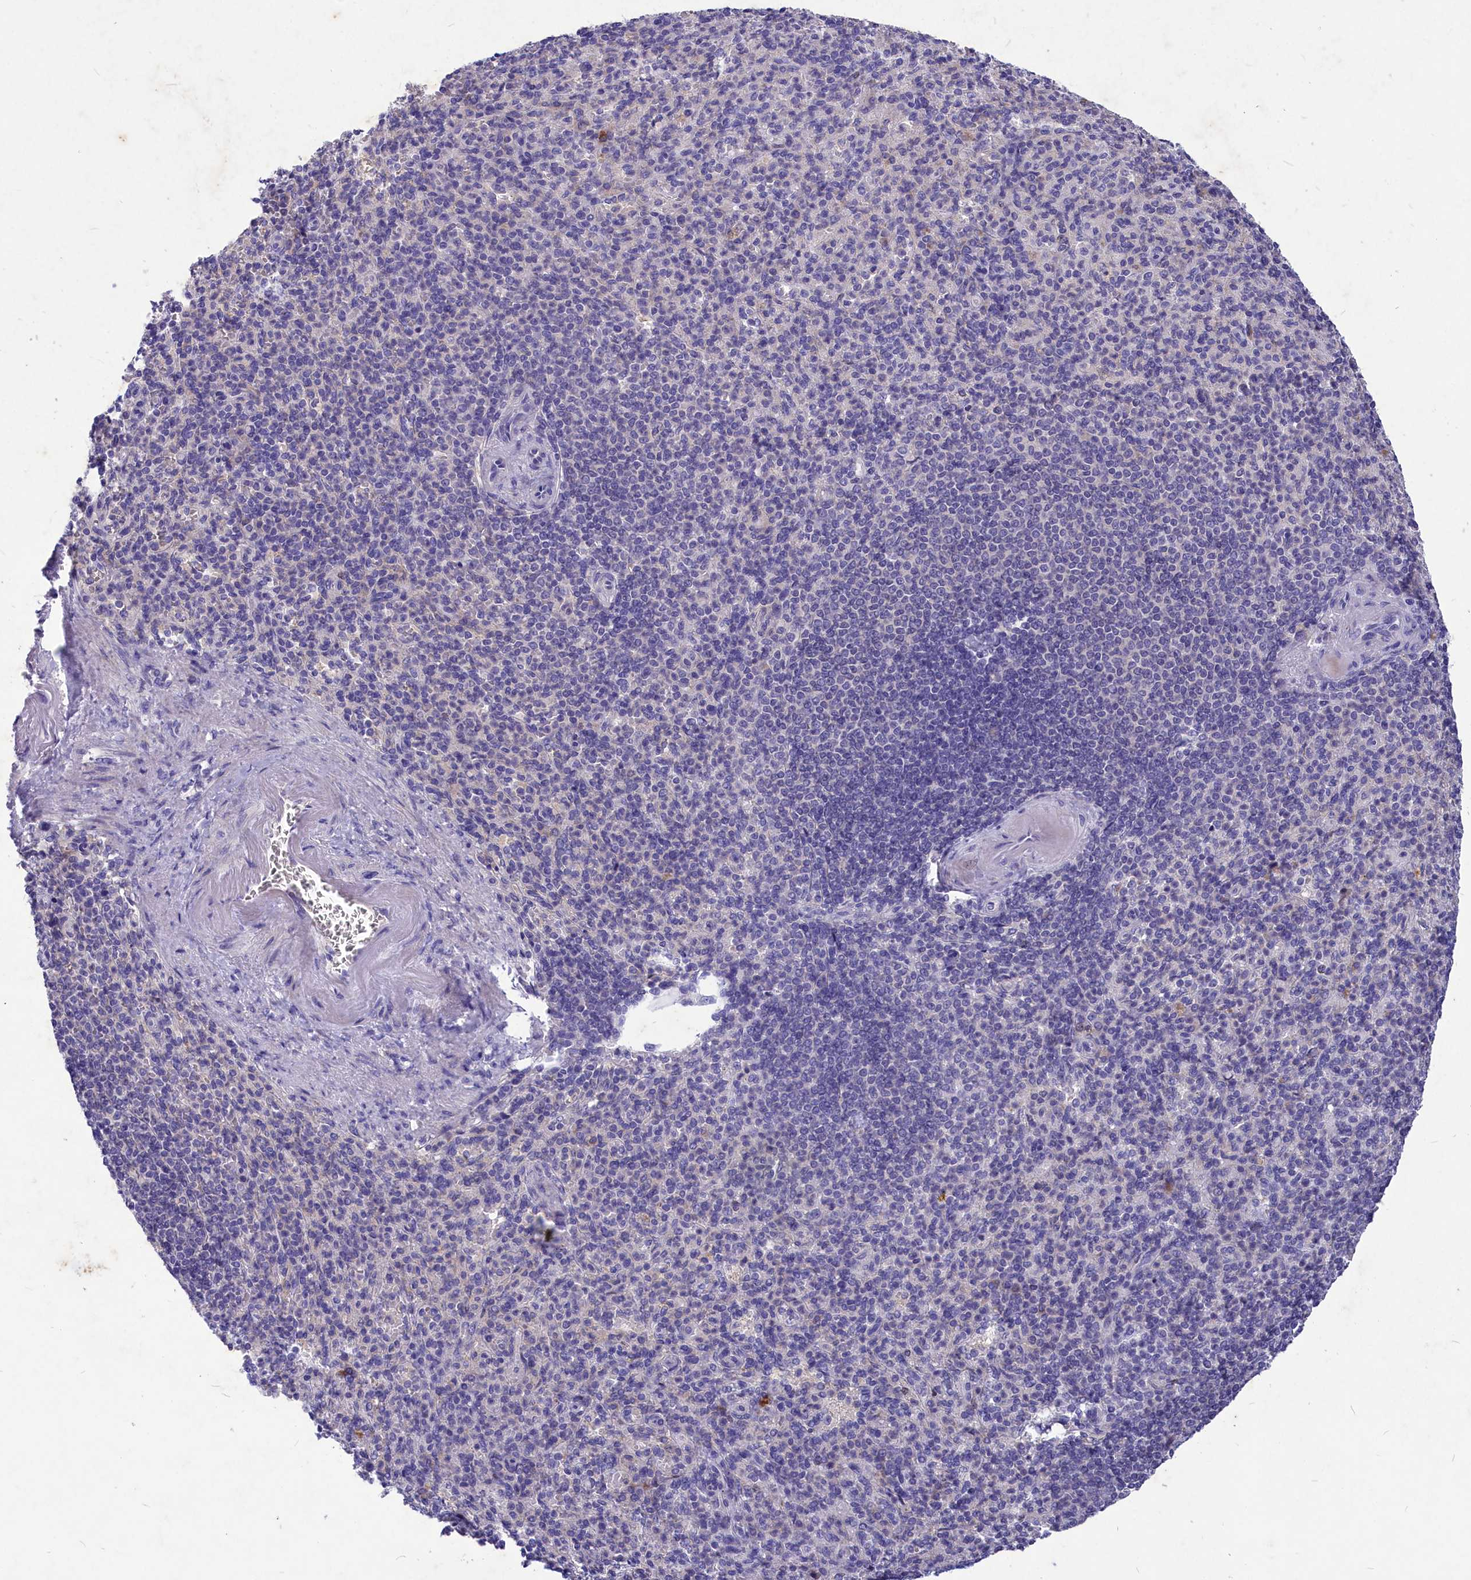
{"staining": {"intensity": "negative", "quantity": "none", "location": "none"}, "tissue": "spleen", "cell_type": "Cells in red pulp", "image_type": "normal", "snomed": [{"axis": "morphology", "description": "Normal tissue, NOS"}, {"axis": "topography", "description": "Spleen"}], "caption": "High magnification brightfield microscopy of unremarkable spleen stained with DAB (3,3'-diaminobenzidine) (brown) and counterstained with hematoxylin (blue): cells in red pulp show no significant positivity.", "gene": "DEFB119", "patient": {"sex": "female", "age": 74}}